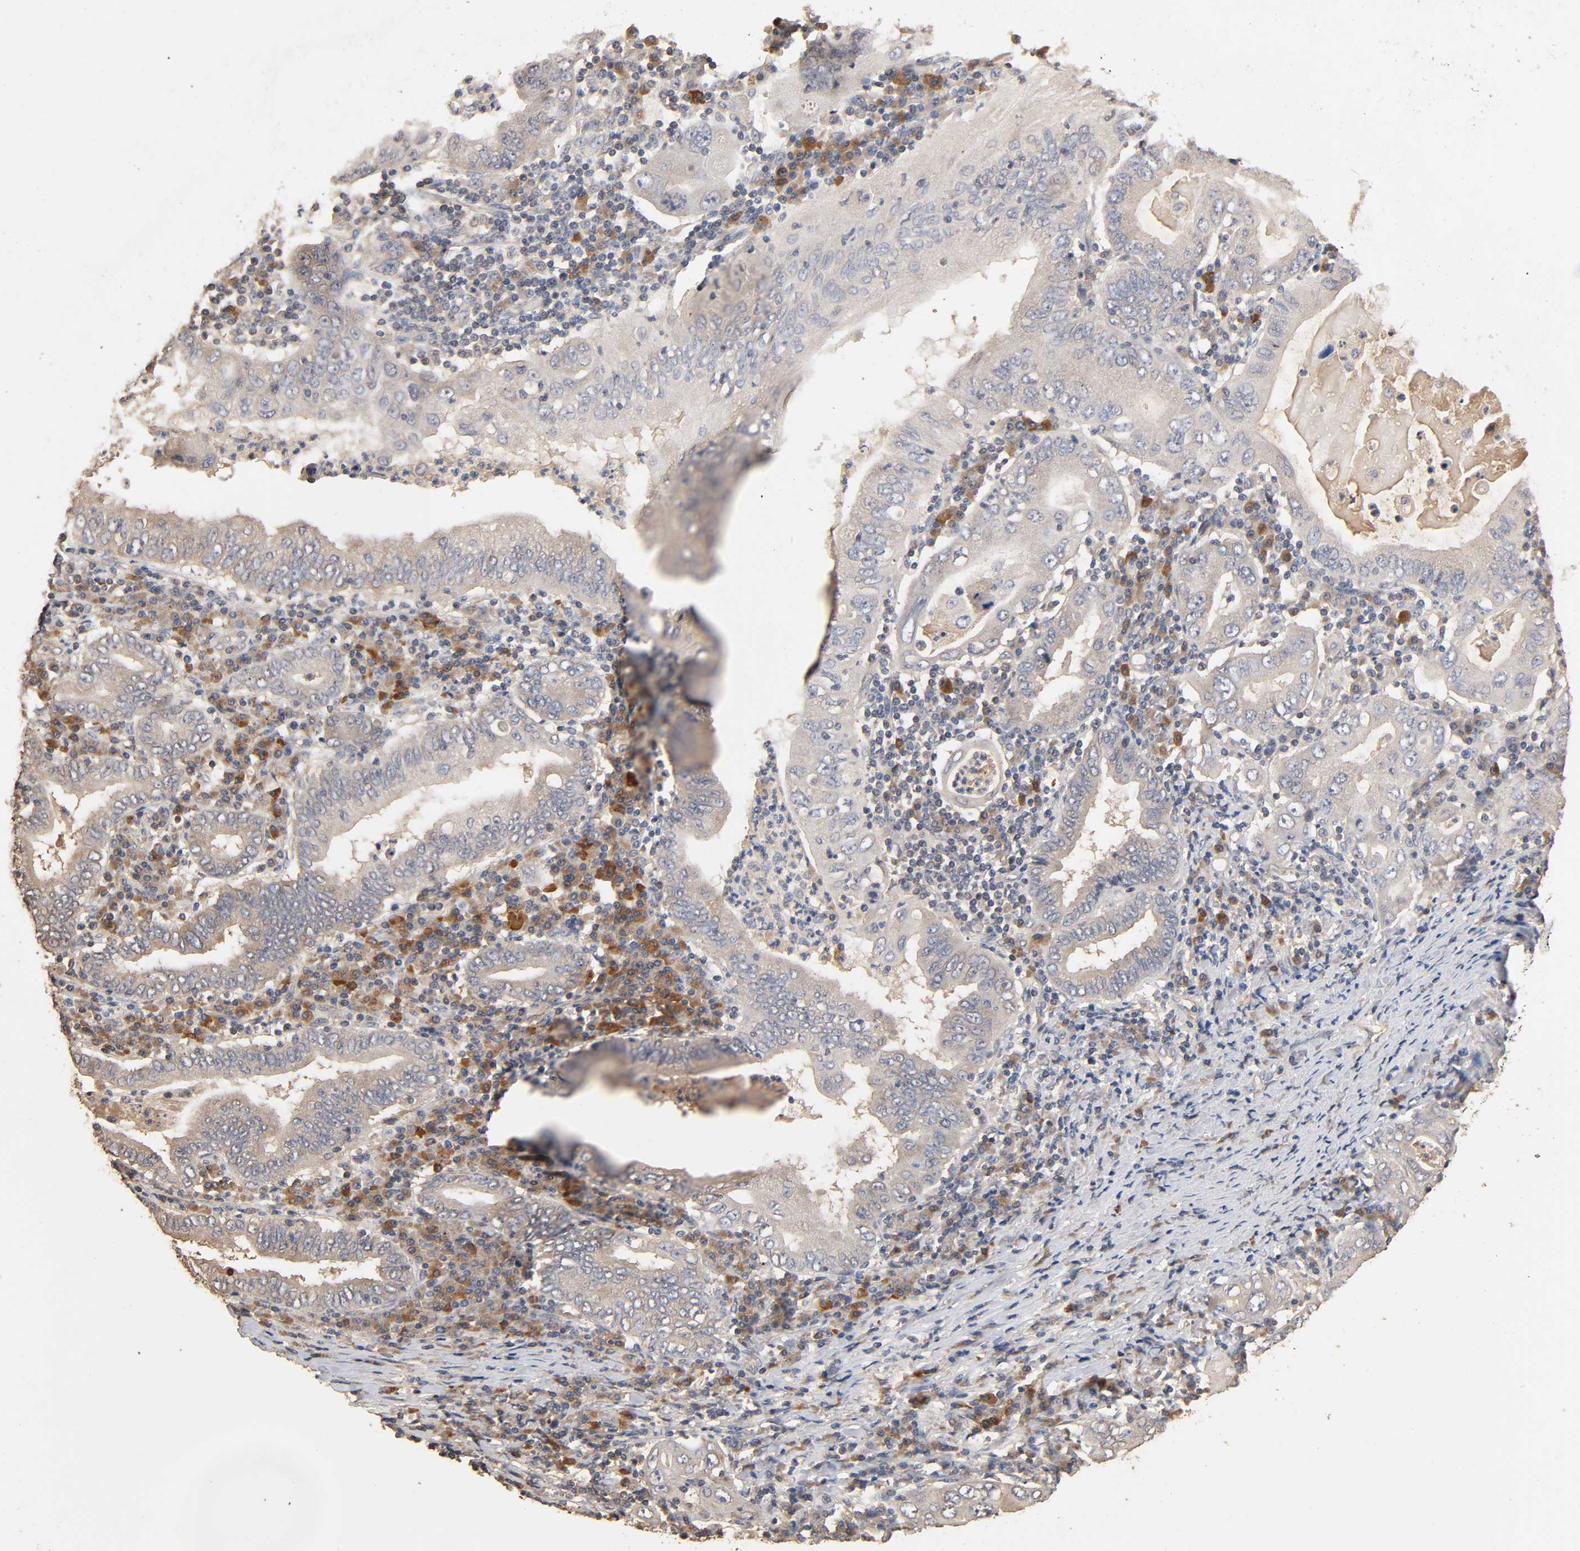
{"staining": {"intensity": "weak", "quantity": "25%-75%", "location": "cytoplasmic/membranous"}, "tissue": "stomach cancer", "cell_type": "Tumor cells", "image_type": "cancer", "snomed": [{"axis": "morphology", "description": "Normal tissue, NOS"}, {"axis": "morphology", "description": "Adenocarcinoma, NOS"}, {"axis": "topography", "description": "Esophagus"}, {"axis": "topography", "description": "Stomach, upper"}, {"axis": "topography", "description": "Peripheral nerve tissue"}], "caption": "IHC staining of stomach adenocarcinoma, which reveals low levels of weak cytoplasmic/membranous expression in approximately 25%-75% of tumor cells indicating weak cytoplasmic/membranous protein expression. The staining was performed using DAB (3,3'-diaminobenzidine) (brown) for protein detection and nuclei were counterstained in hematoxylin (blue).", "gene": "ARHGEF7", "patient": {"sex": "male", "age": 62}}